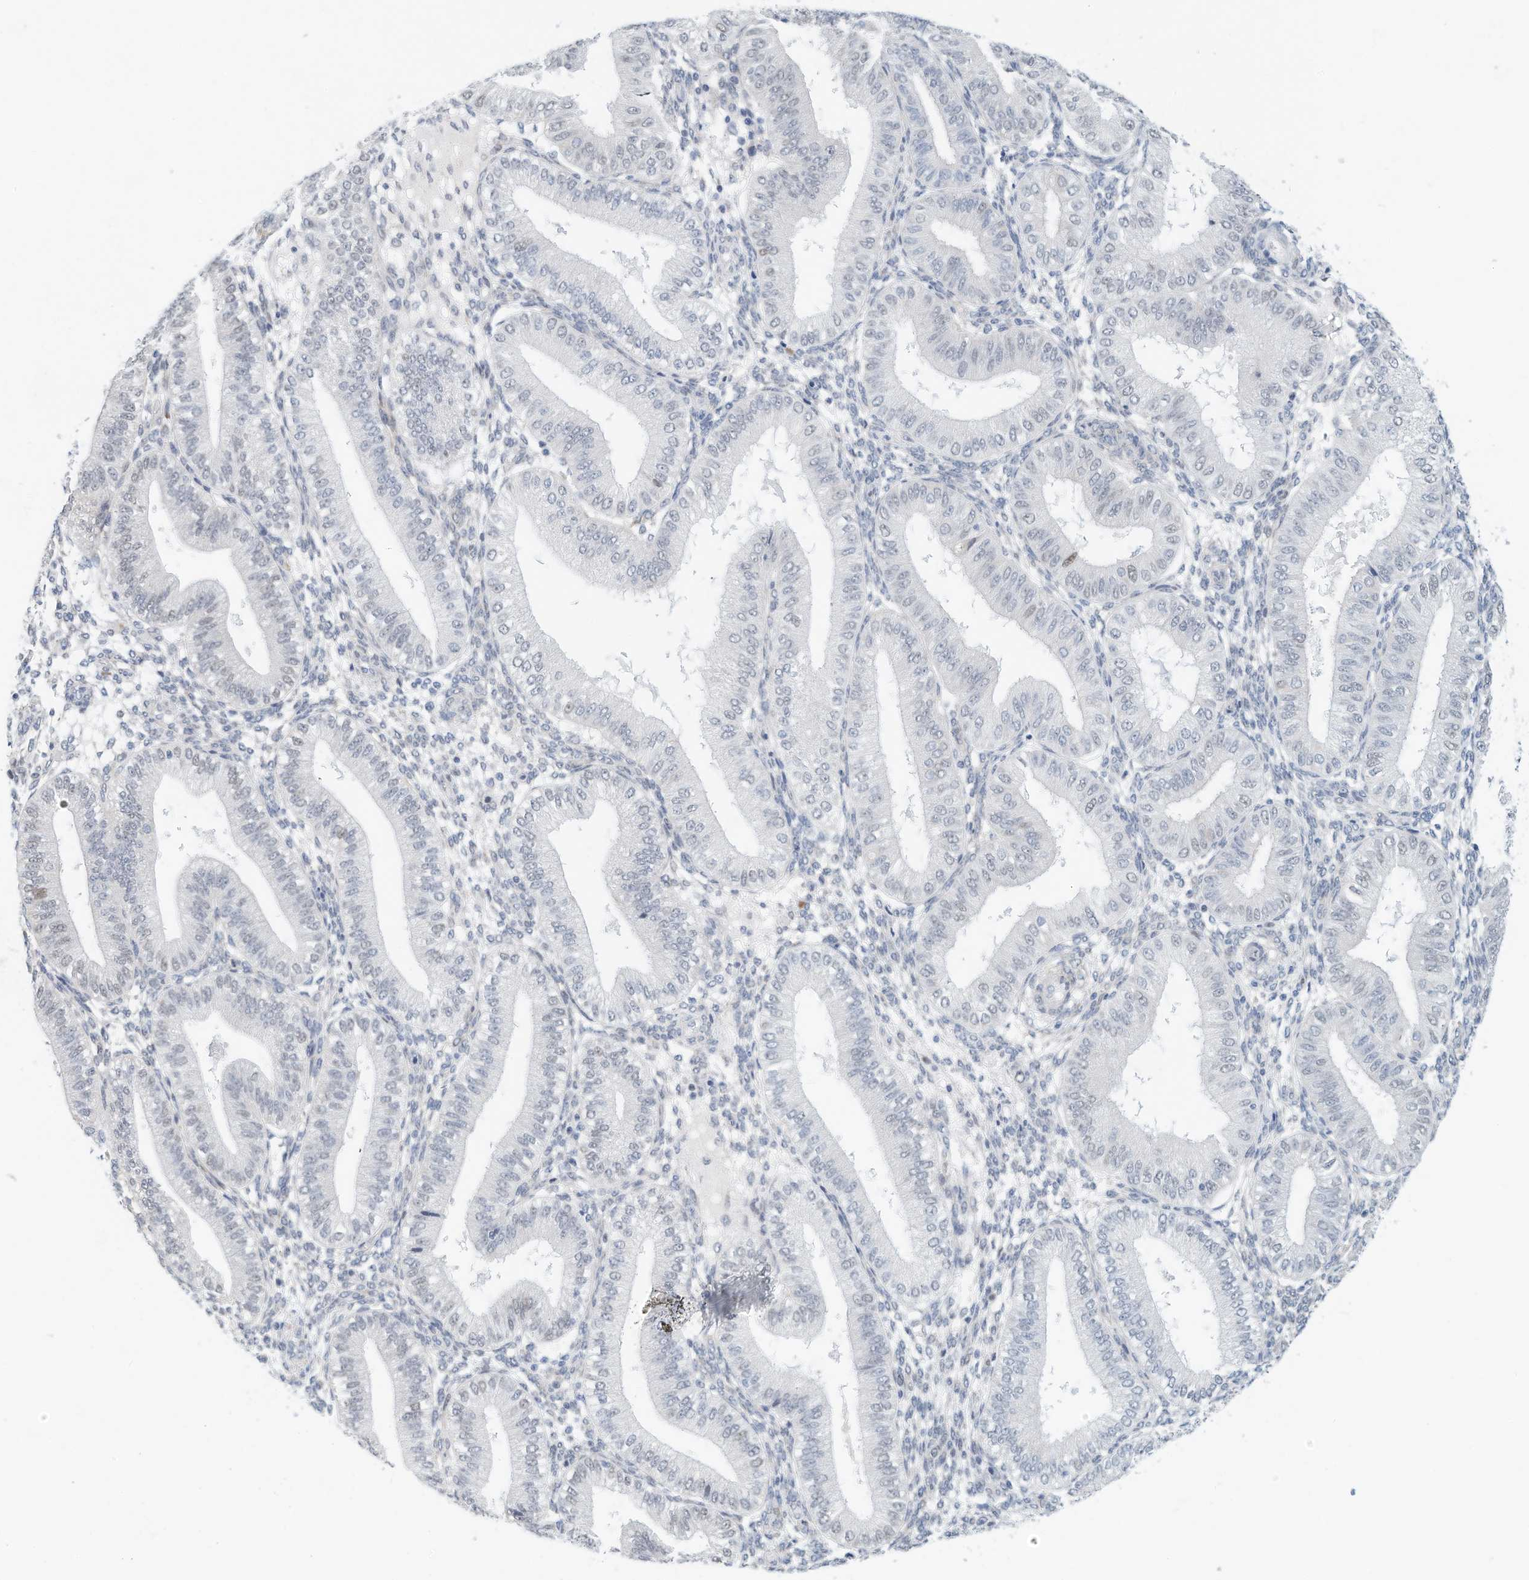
{"staining": {"intensity": "negative", "quantity": "none", "location": "none"}, "tissue": "endometrium", "cell_type": "Cells in endometrial stroma", "image_type": "normal", "snomed": [{"axis": "morphology", "description": "Normal tissue, NOS"}, {"axis": "topography", "description": "Endometrium"}], "caption": "Immunohistochemistry (IHC) micrograph of unremarkable endometrium: endometrium stained with DAB (3,3'-diaminobenzidine) demonstrates no significant protein positivity in cells in endometrial stroma. Brightfield microscopy of IHC stained with DAB (brown) and hematoxylin (blue), captured at high magnification.", "gene": "ARHGAP28", "patient": {"sex": "female", "age": 39}}